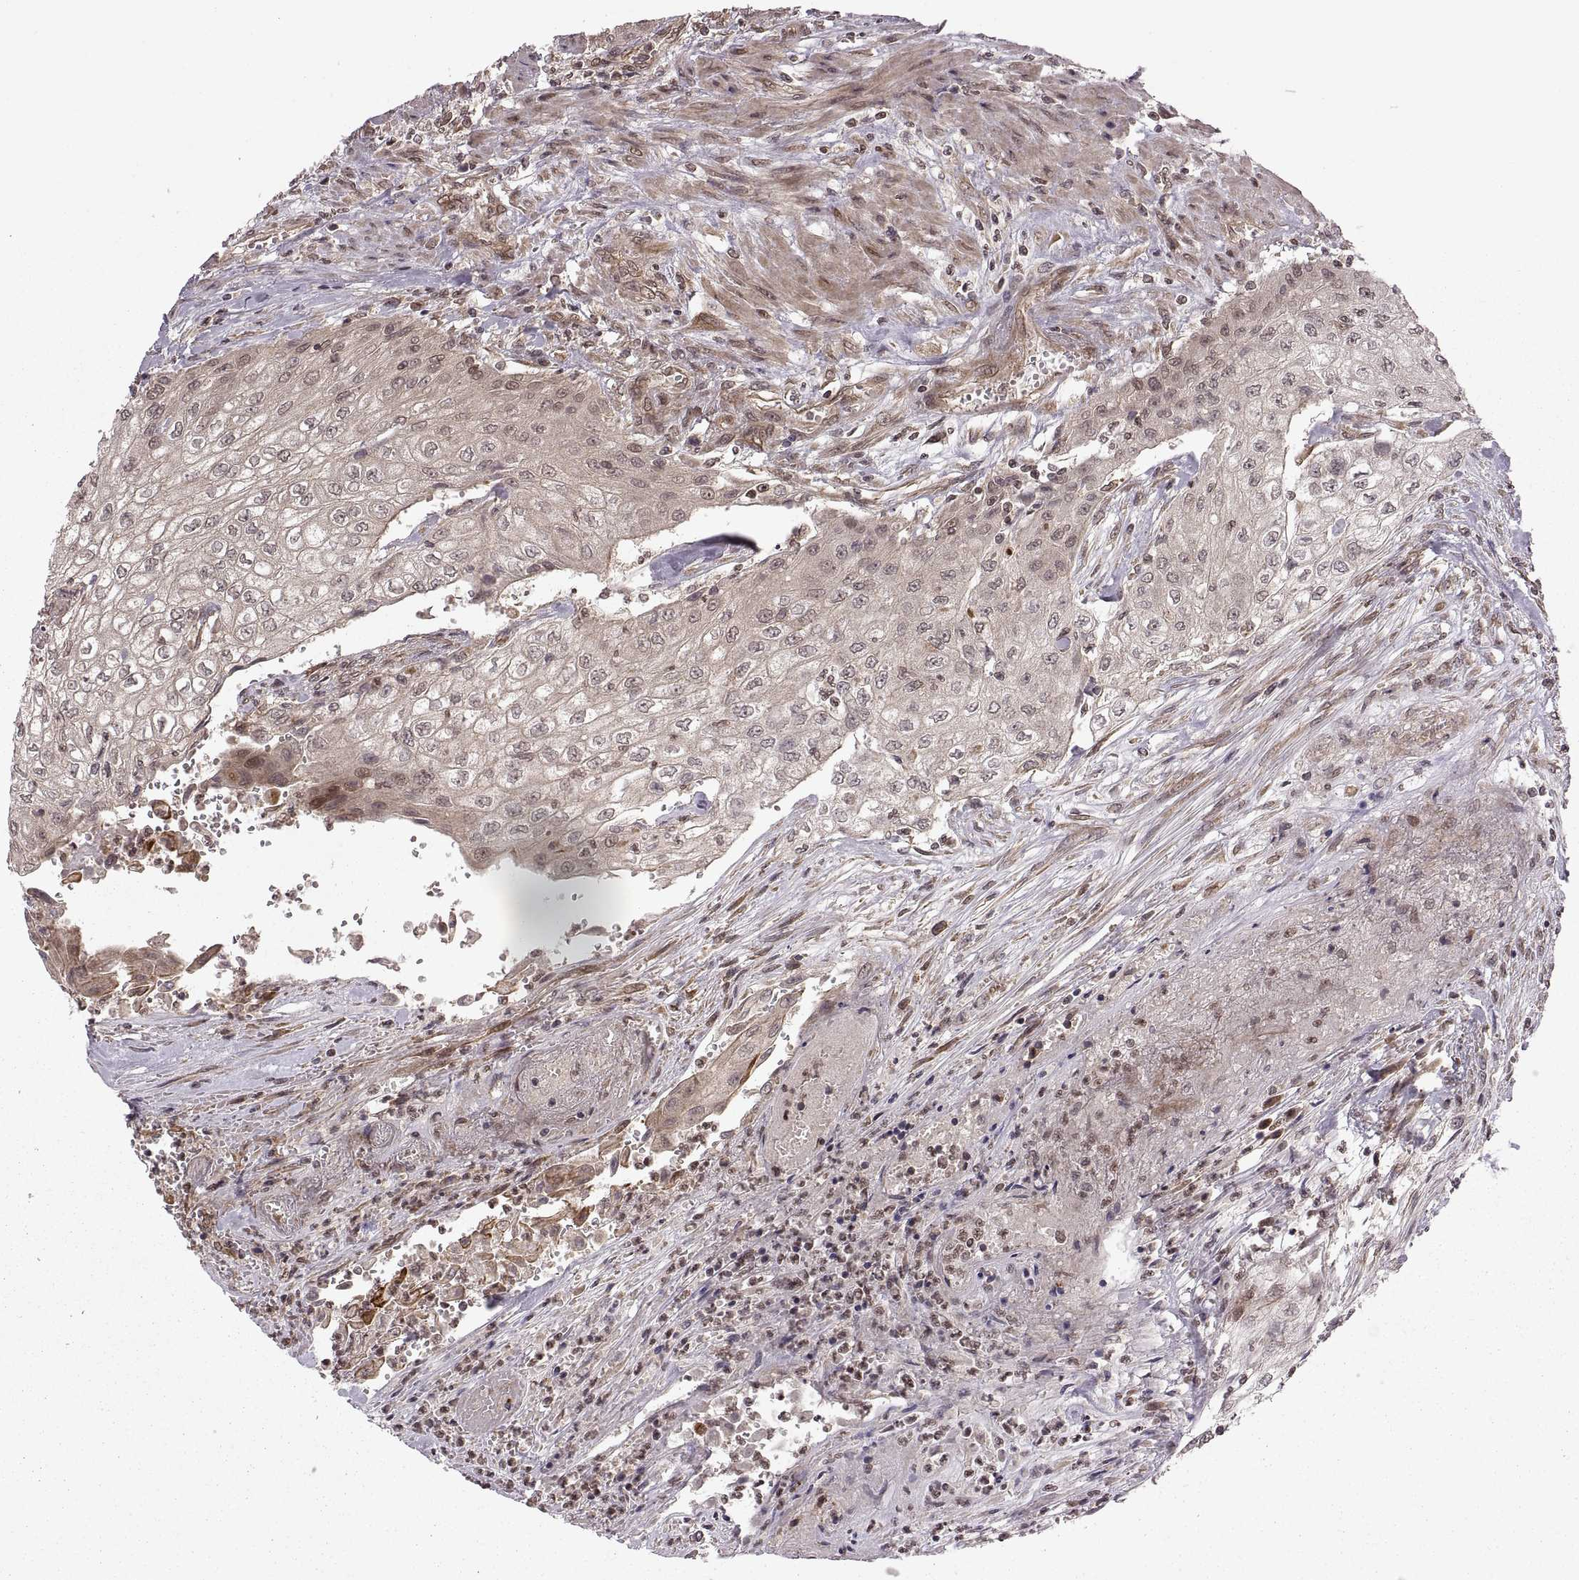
{"staining": {"intensity": "negative", "quantity": "none", "location": "none"}, "tissue": "urothelial cancer", "cell_type": "Tumor cells", "image_type": "cancer", "snomed": [{"axis": "morphology", "description": "Urothelial carcinoma, High grade"}, {"axis": "topography", "description": "Urinary bladder"}], "caption": "Photomicrograph shows no protein expression in tumor cells of urothelial carcinoma (high-grade) tissue.", "gene": "DEDD", "patient": {"sex": "male", "age": 62}}